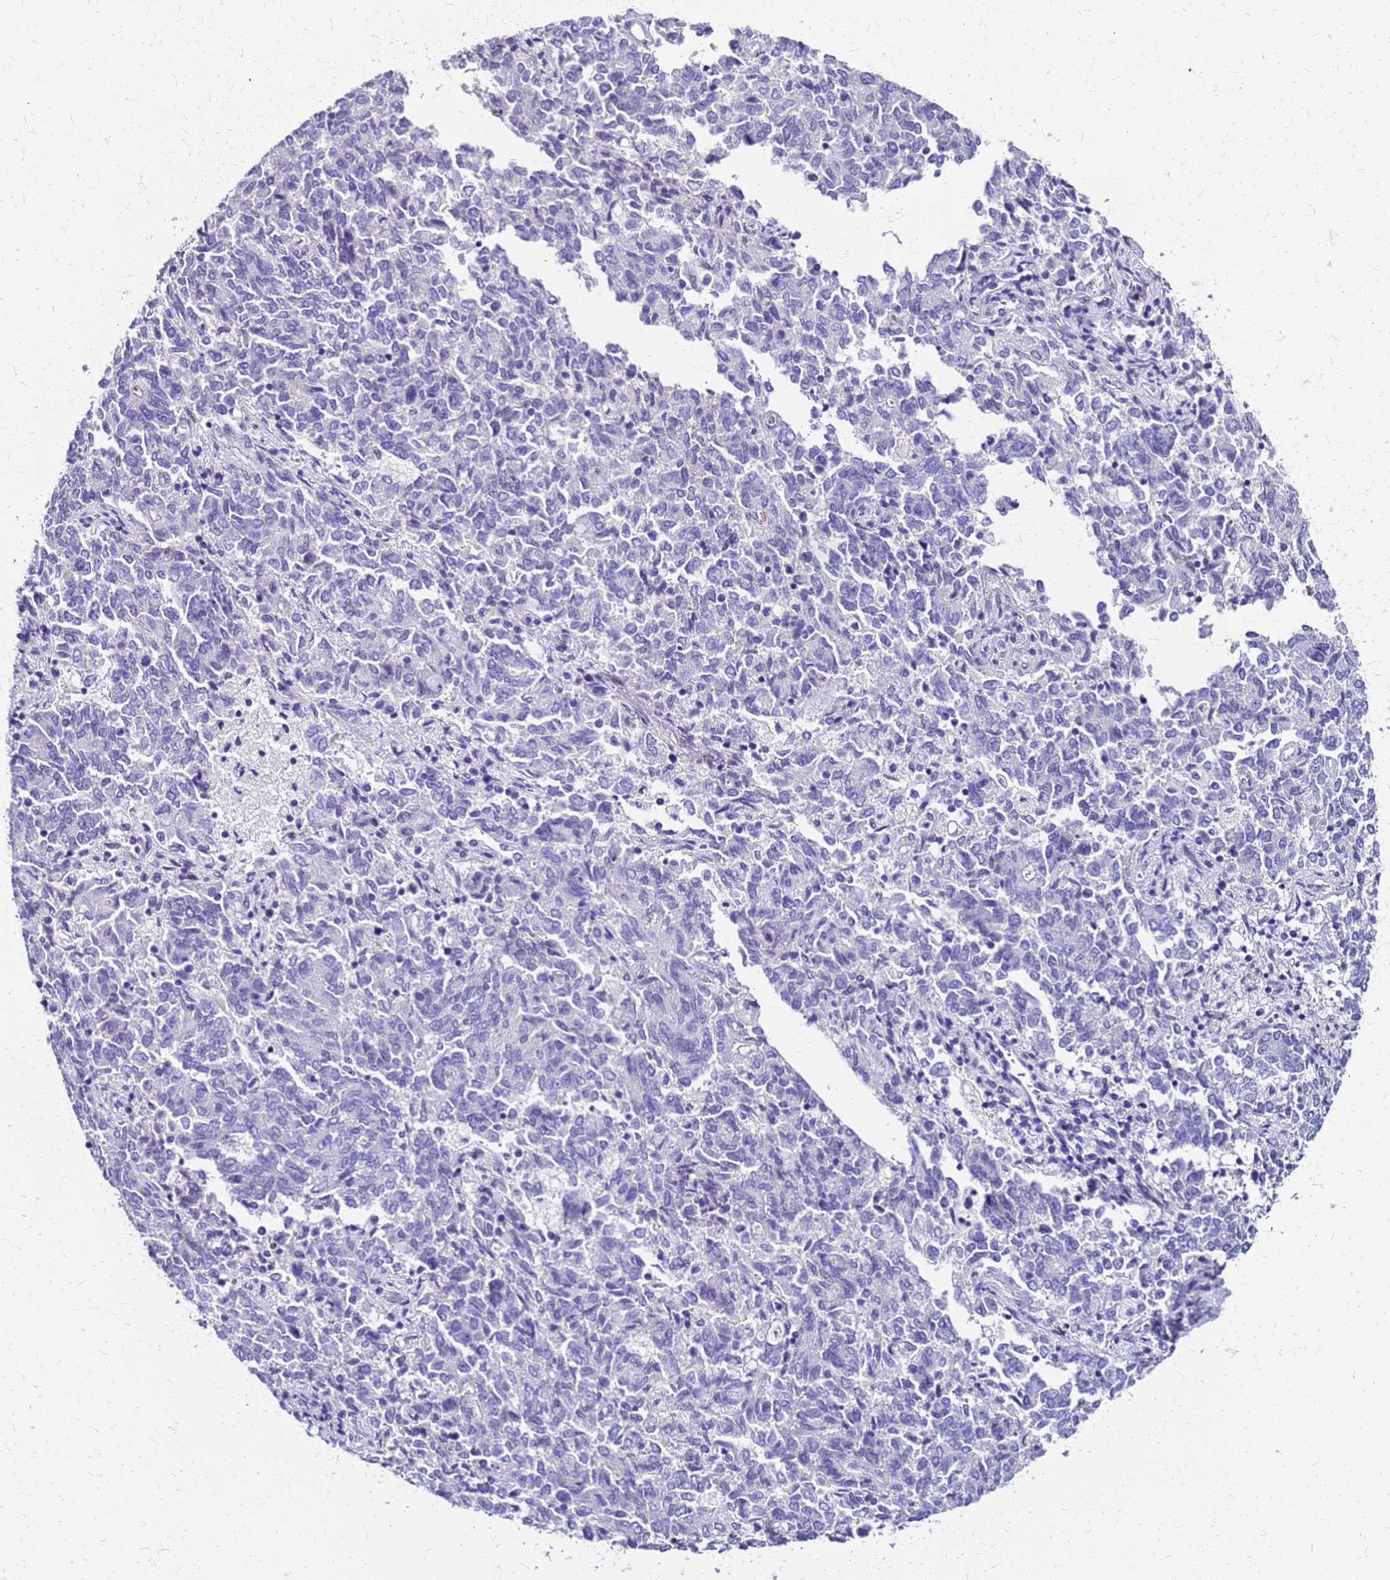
{"staining": {"intensity": "negative", "quantity": "none", "location": "none"}, "tissue": "endometrial cancer", "cell_type": "Tumor cells", "image_type": "cancer", "snomed": [{"axis": "morphology", "description": "Adenocarcinoma, NOS"}, {"axis": "topography", "description": "Endometrium"}], "caption": "Immunohistochemistry of human endometrial adenocarcinoma exhibits no expression in tumor cells.", "gene": "SMIM21", "patient": {"sex": "female", "age": 80}}